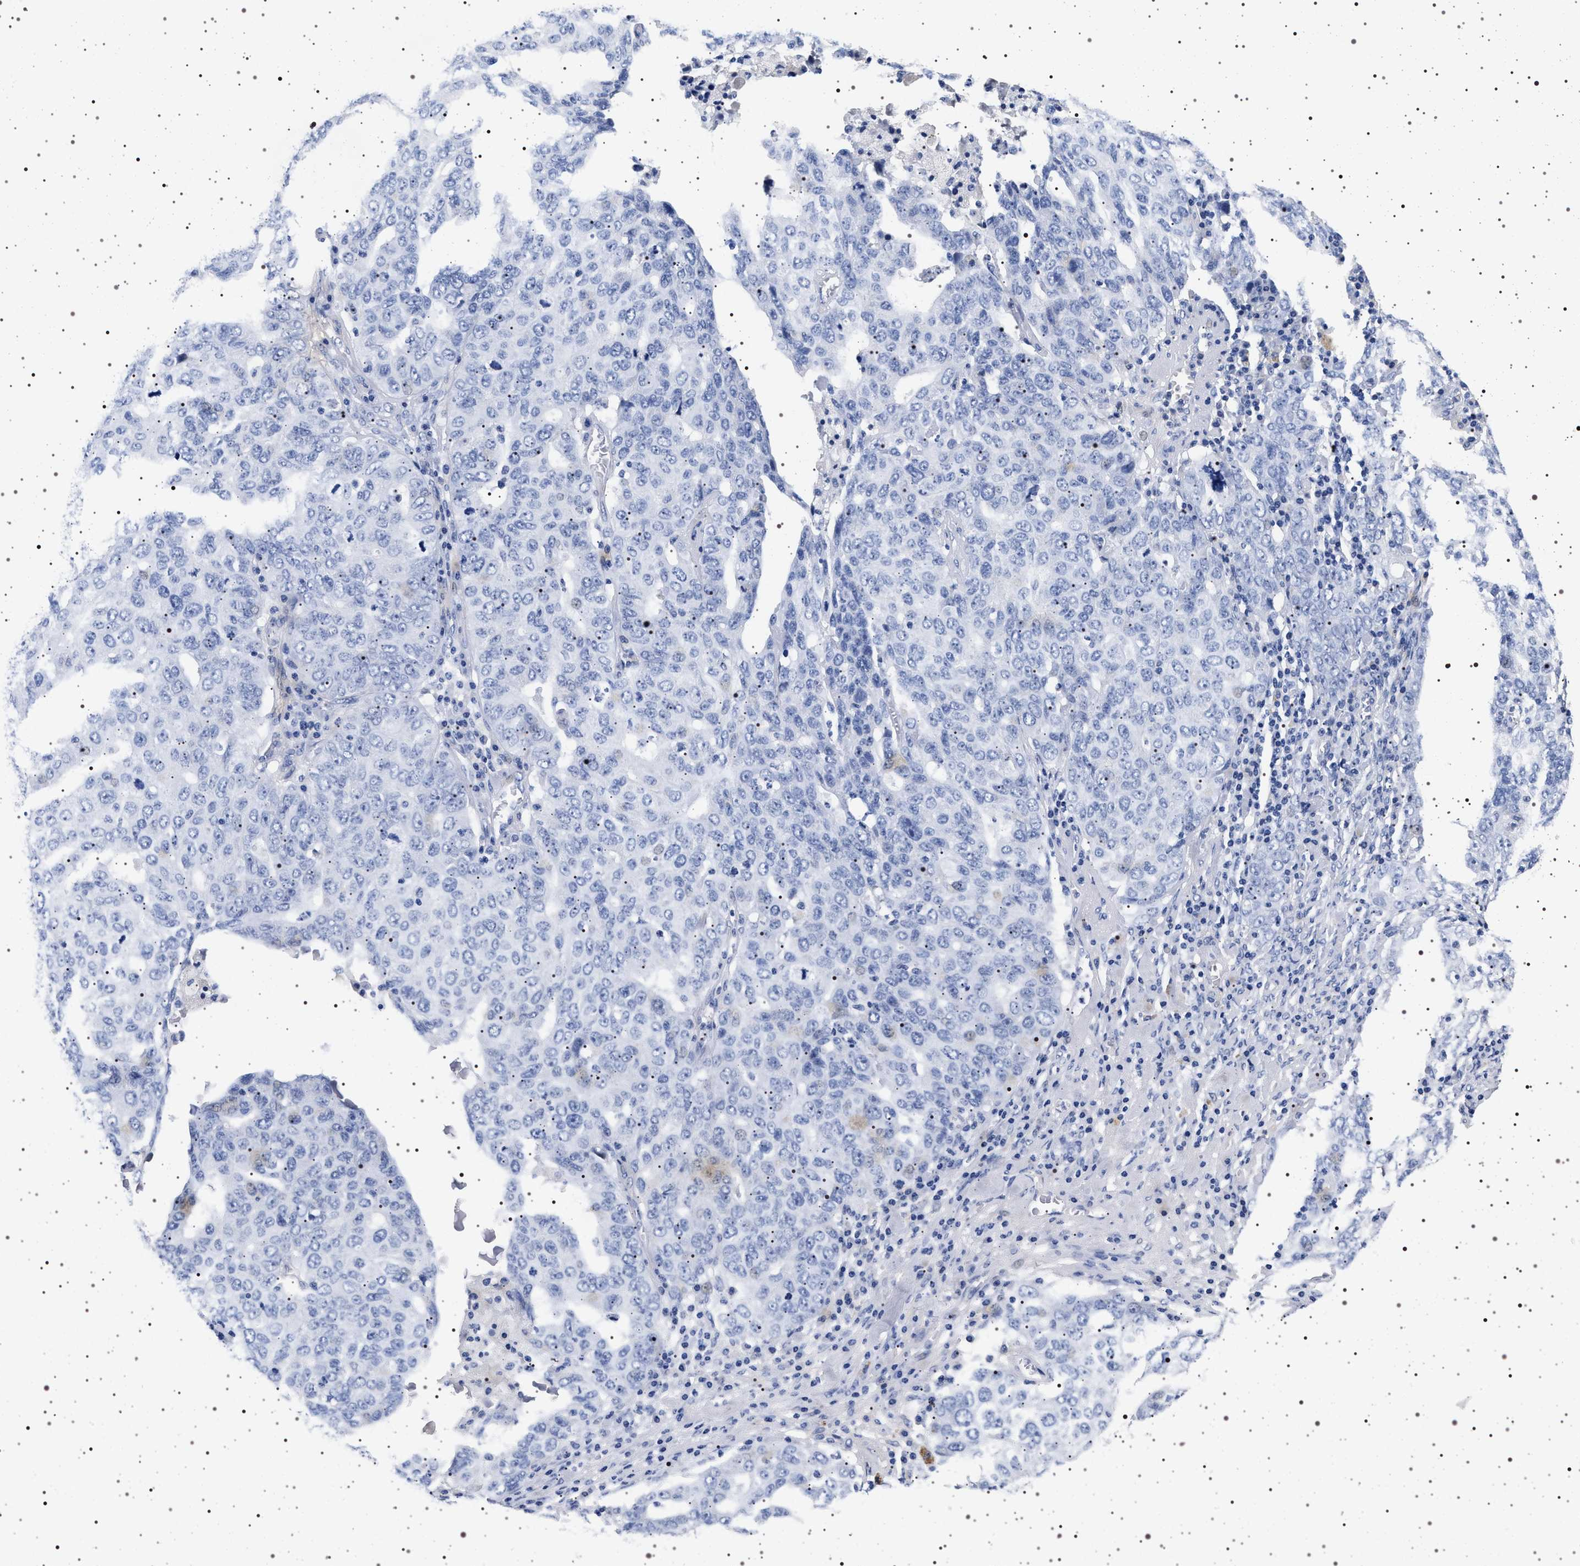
{"staining": {"intensity": "negative", "quantity": "none", "location": "none"}, "tissue": "ovarian cancer", "cell_type": "Tumor cells", "image_type": "cancer", "snomed": [{"axis": "morphology", "description": "Carcinoma, endometroid"}, {"axis": "topography", "description": "Ovary"}], "caption": "Immunohistochemical staining of human ovarian cancer (endometroid carcinoma) shows no significant positivity in tumor cells. Nuclei are stained in blue.", "gene": "MAPK10", "patient": {"sex": "female", "age": 62}}